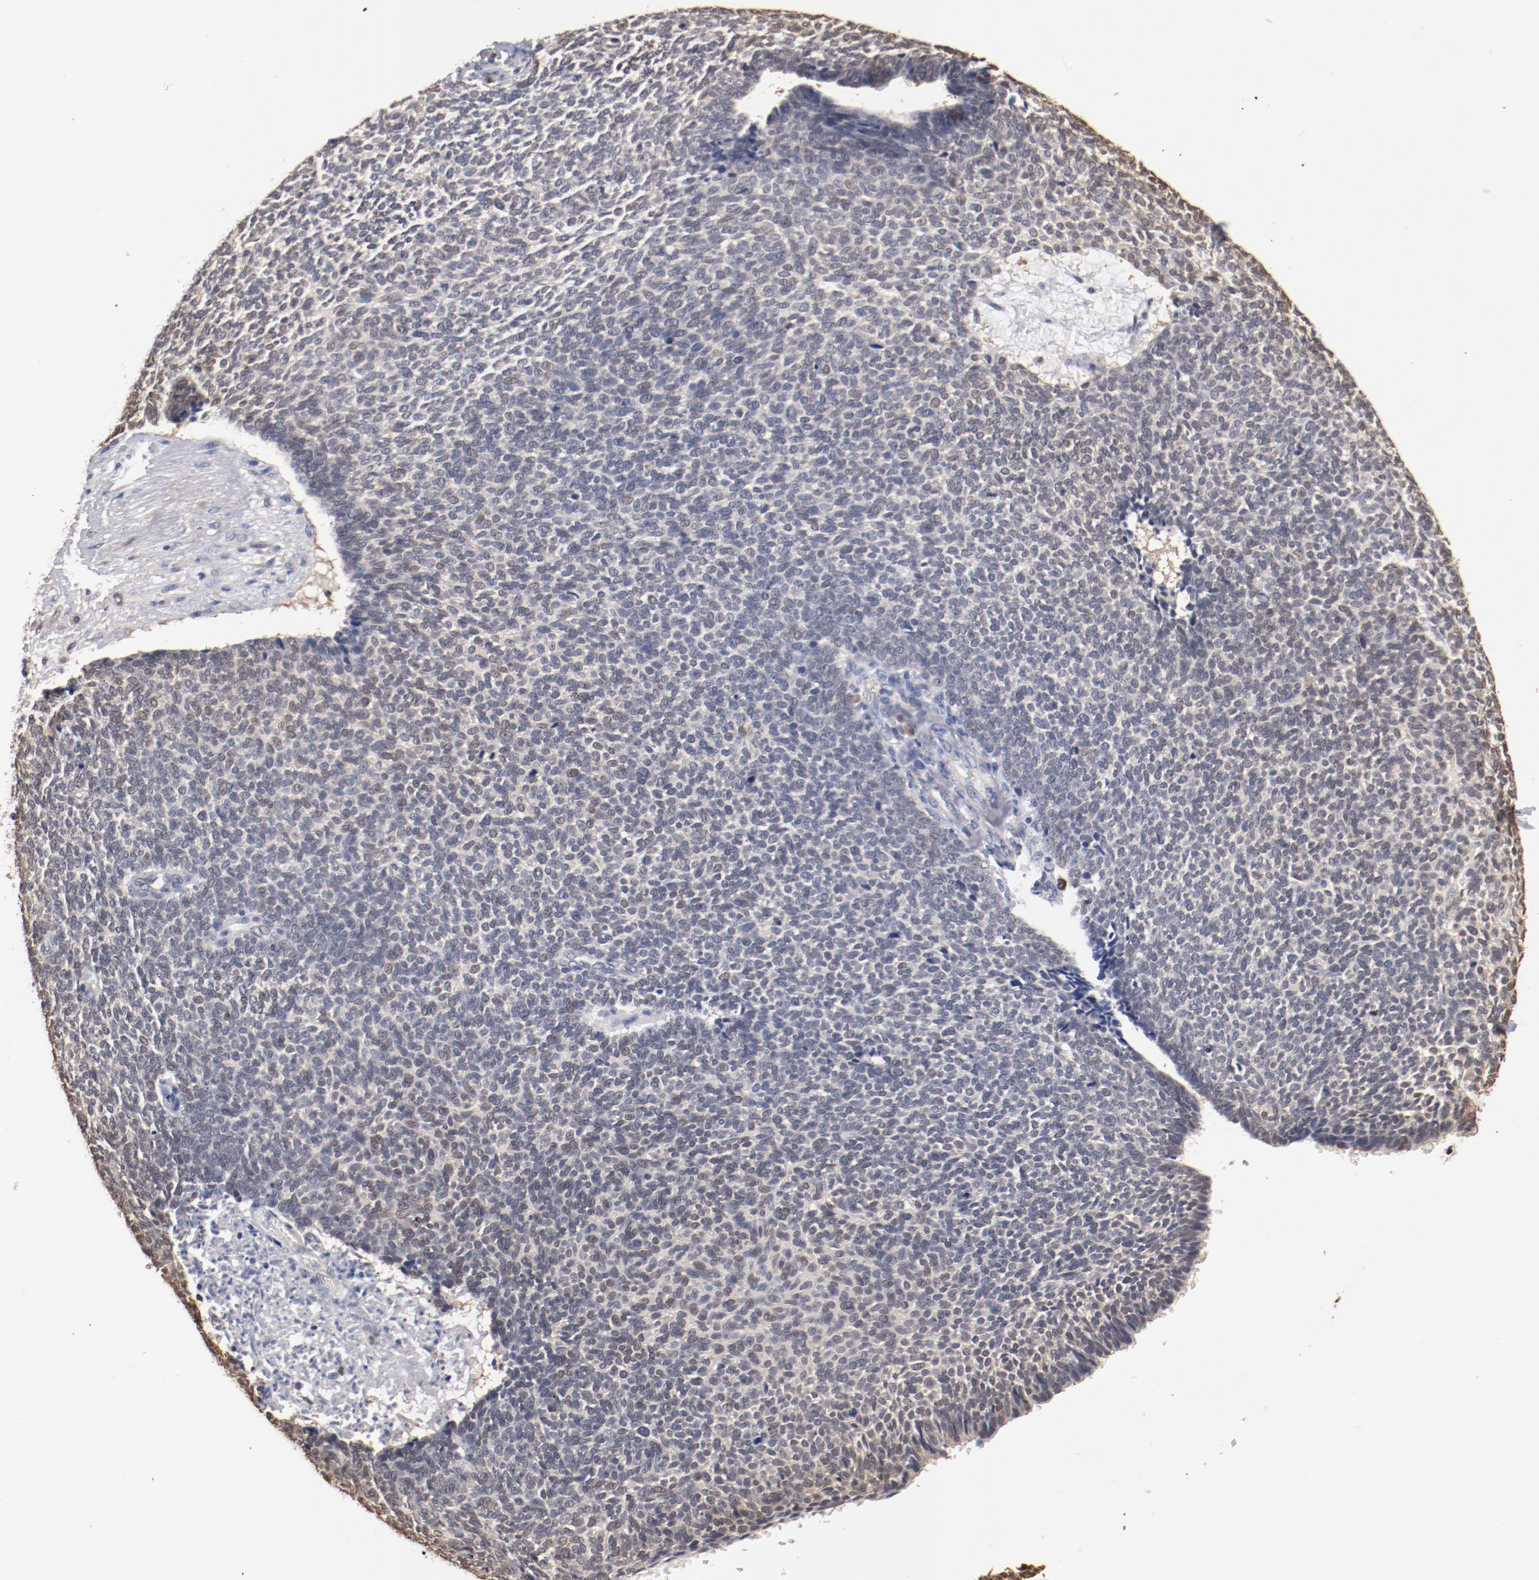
{"staining": {"intensity": "weak", "quantity": "<25%", "location": "cytoplasmic/membranous"}, "tissue": "skin cancer", "cell_type": "Tumor cells", "image_type": "cancer", "snomed": [{"axis": "morphology", "description": "Basal cell carcinoma"}, {"axis": "topography", "description": "Skin"}], "caption": "Tumor cells show no significant positivity in skin cancer.", "gene": "MIF", "patient": {"sex": "male", "age": 87}}